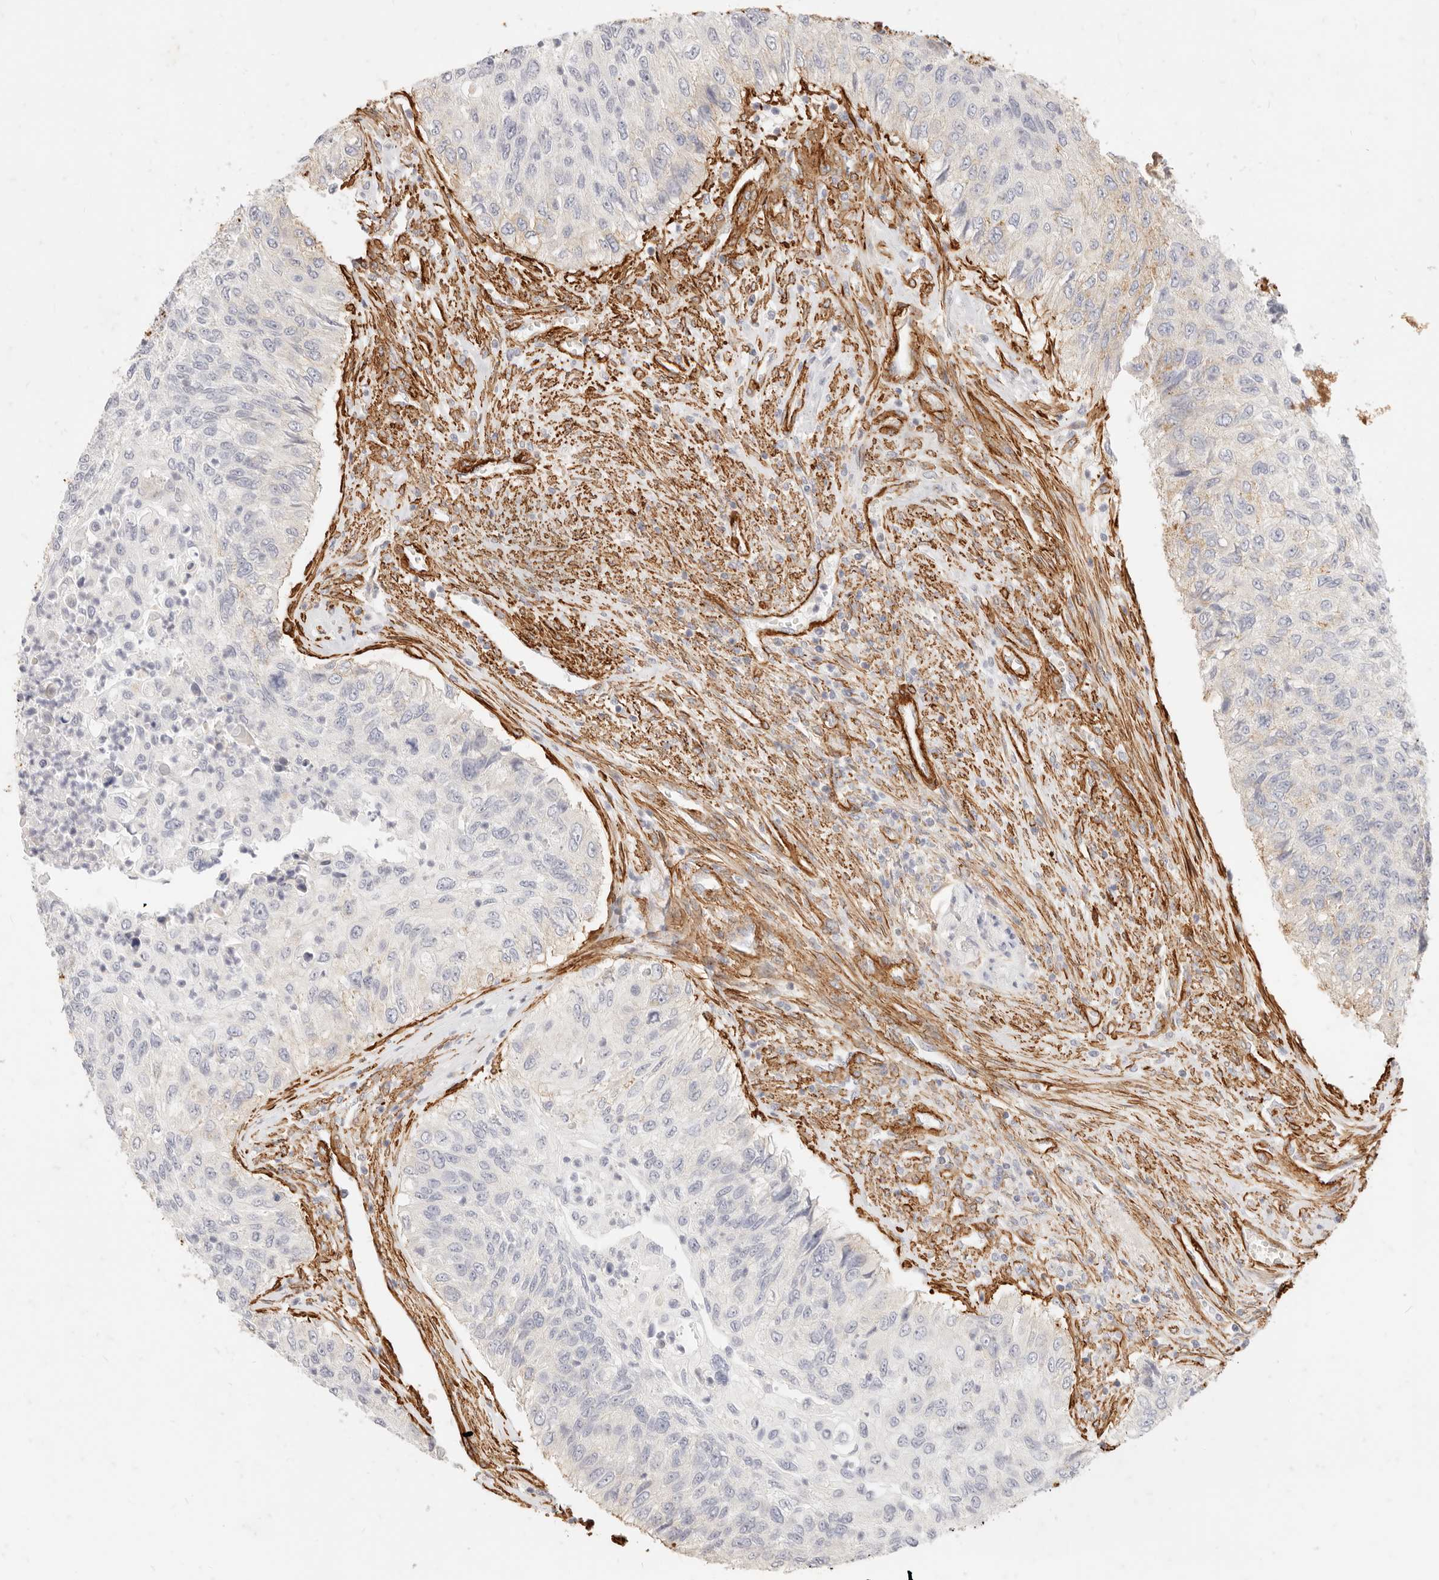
{"staining": {"intensity": "negative", "quantity": "none", "location": "none"}, "tissue": "urothelial cancer", "cell_type": "Tumor cells", "image_type": "cancer", "snomed": [{"axis": "morphology", "description": "Urothelial carcinoma, High grade"}, {"axis": "topography", "description": "Urinary bladder"}], "caption": "This histopathology image is of urothelial cancer stained with IHC to label a protein in brown with the nuclei are counter-stained blue. There is no positivity in tumor cells.", "gene": "TMTC2", "patient": {"sex": "female", "age": 60}}